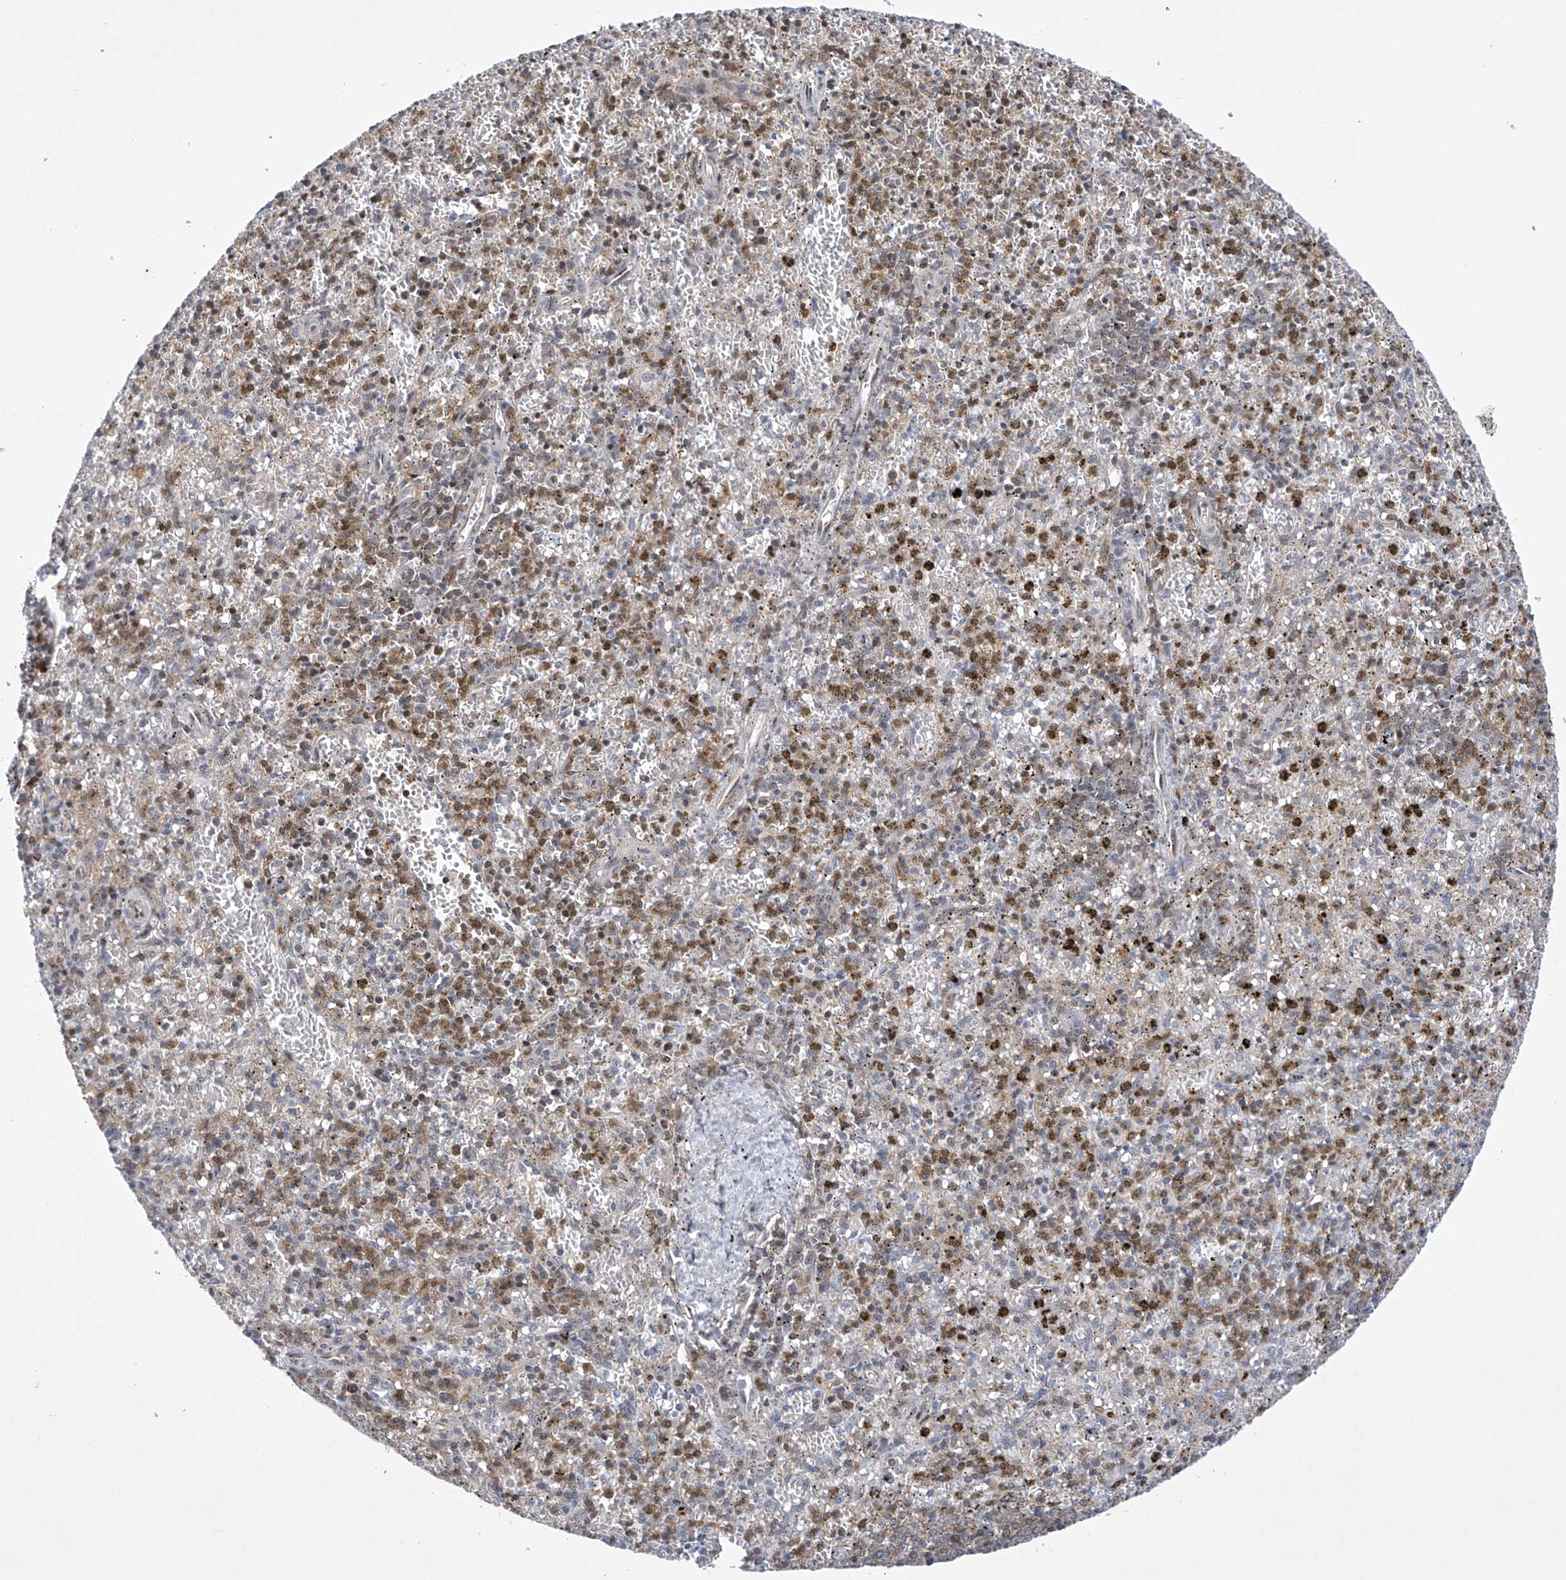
{"staining": {"intensity": "moderate", "quantity": "25%-75%", "location": "cytoplasmic/membranous"}, "tissue": "spleen", "cell_type": "Cells in red pulp", "image_type": "normal", "snomed": [{"axis": "morphology", "description": "Normal tissue, NOS"}, {"axis": "topography", "description": "Spleen"}], "caption": "An immunohistochemistry photomicrograph of benign tissue is shown. Protein staining in brown highlights moderate cytoplasmic/membranous positivity in spleen within cells in red pulp. (DAB (3,3'-diaminobenzidine) = brown stain, brightfield microscopy at high magnification).", "gene": "MSL3", "patient": {"sex": "male", "age": 72}}